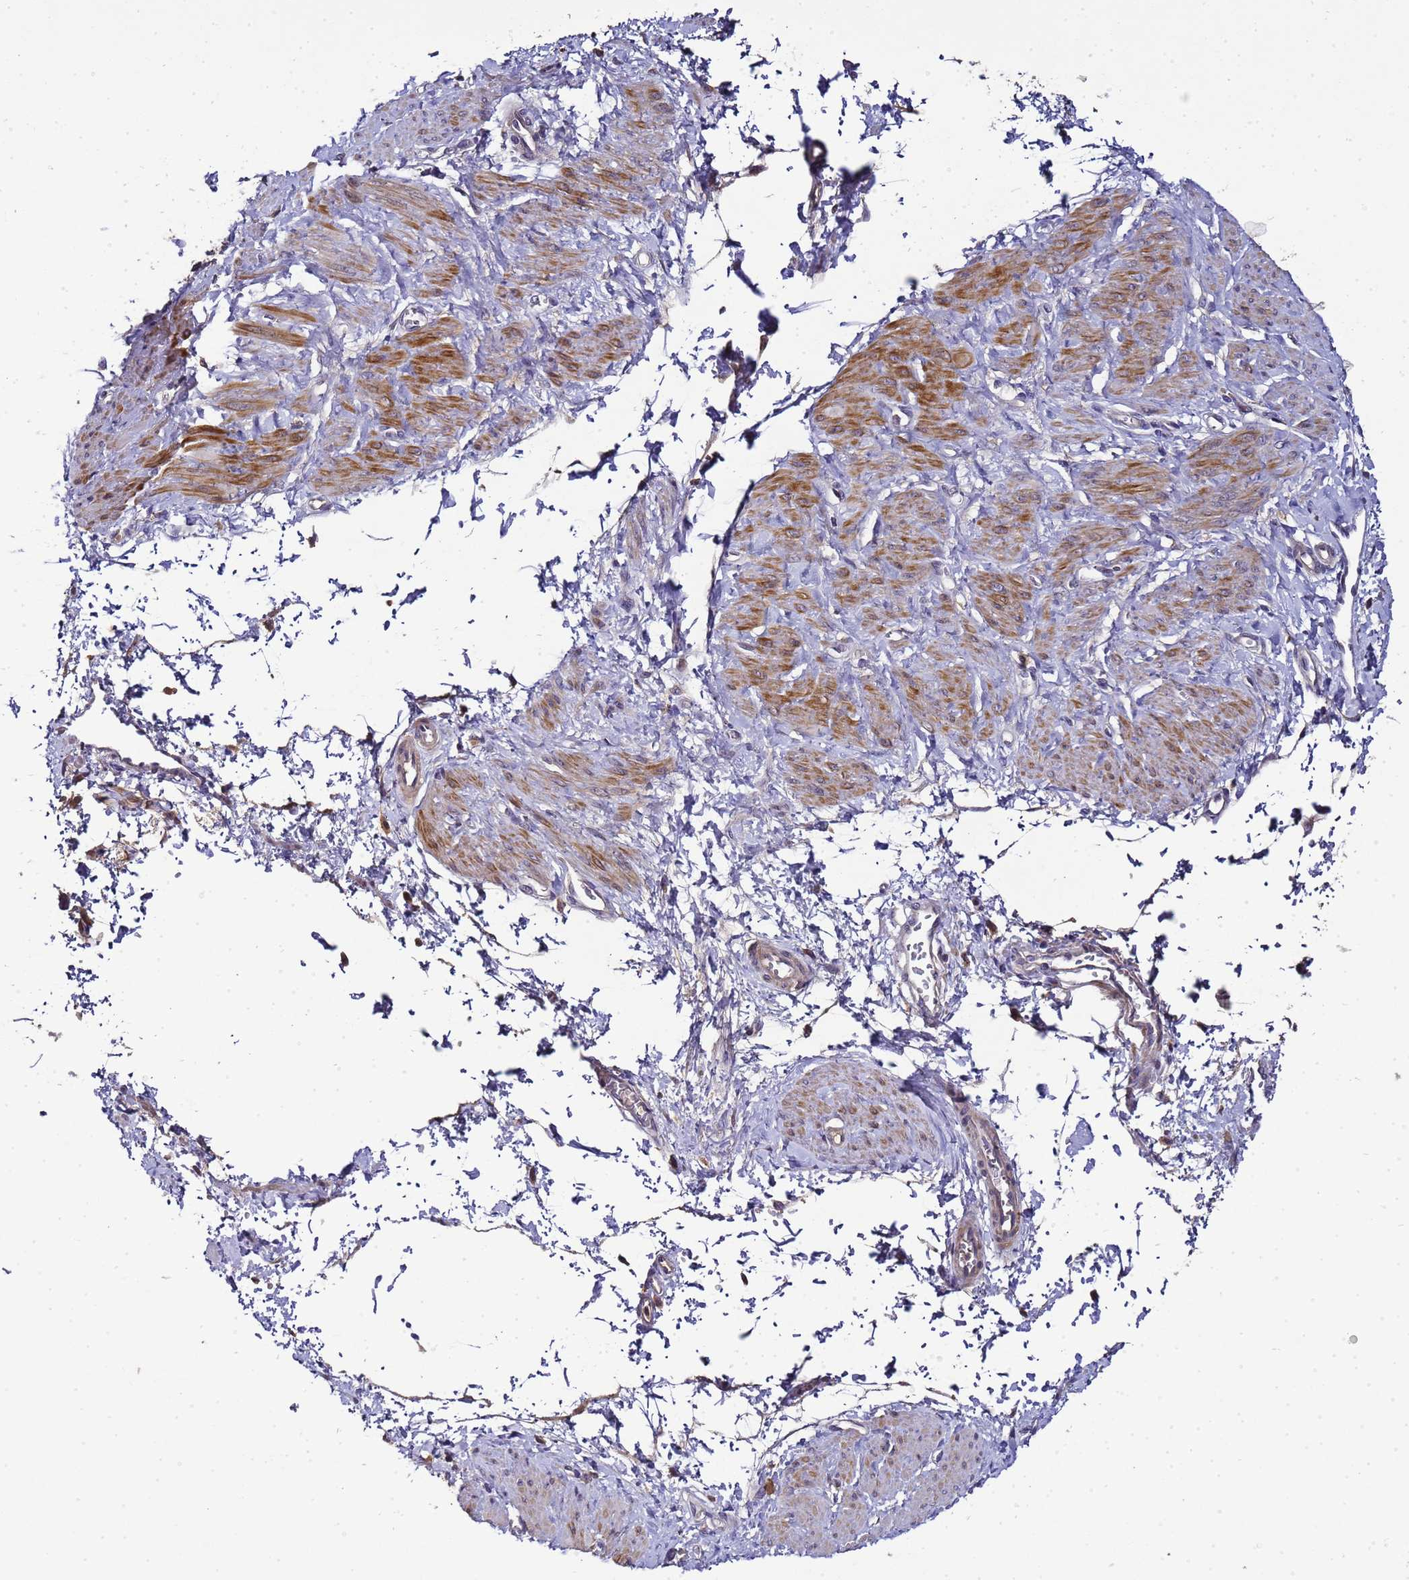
{"staining": {"intensity": "moderate", "quantity": "<25%", "location": "cytoplasmic/membranous"}, "tissue": "smooth muscle", "cell_type": "Smooth muscle cells", "image_type": "normal", "snomed": [{"axis": "morphology", "description": "Normal tissue, NOS"}, {"axis": "topography", "description": "Smooth muscle"}, {"axis": "topography", "description": "Uterus"}], "caption": "The immunohistochemical stain shows moderate cytoplasmic/membranous expression in smooth muscle cells of benign smooth muscle.", "gene": "LGI4", "patient": {"sex": "female", "age": 39}}